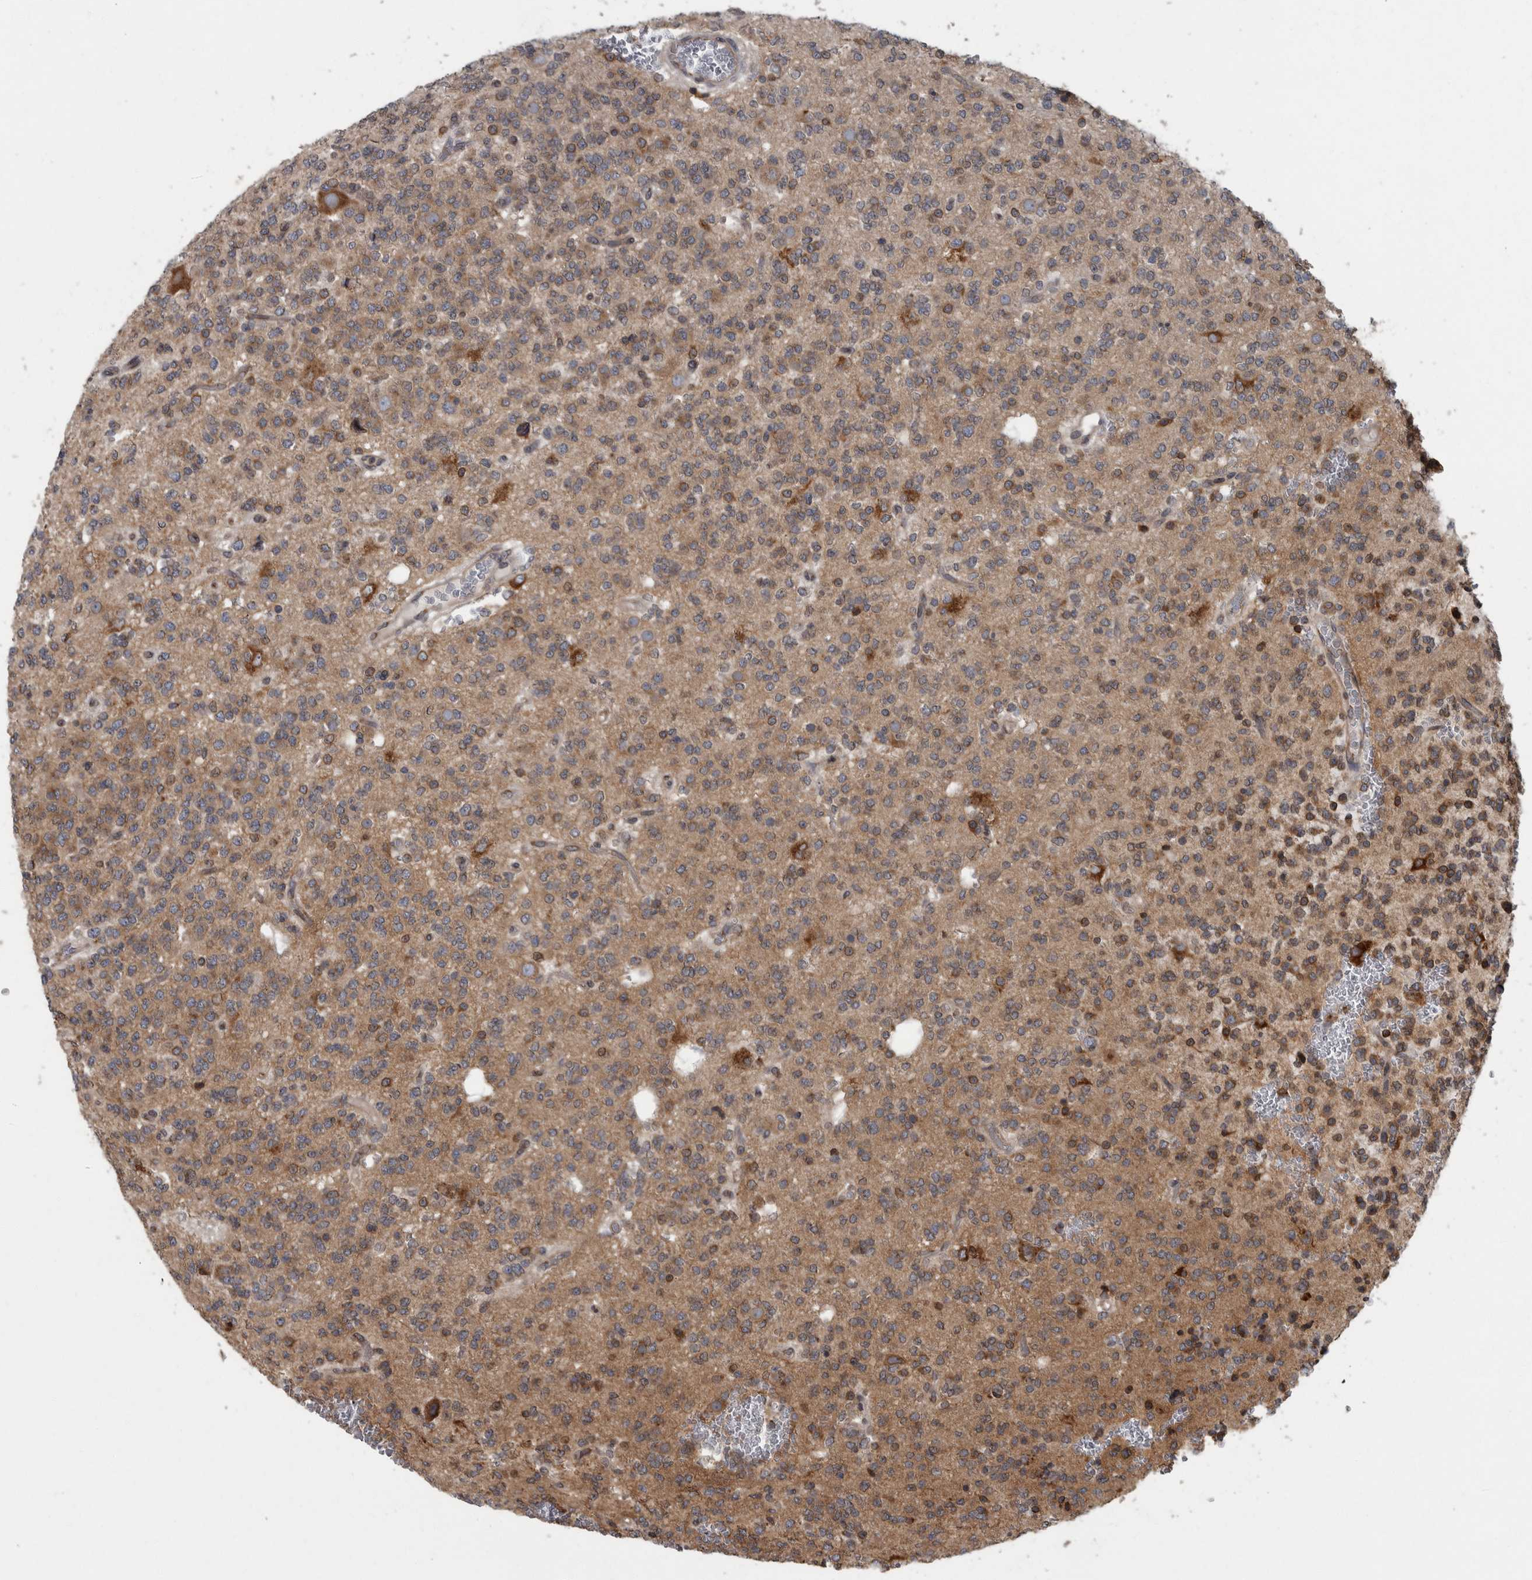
{"staining": {"intensity": "moderate", "quantity": "25%-75%", "location": "cytoplasmic/membranous"}, "tissue": "glioma", "cell_type": "Tumor cells", "image_type": "cancer", "snomed": [{"axis": "morphology", "description": "Glioma, malignant, Low grade"}, {"axis": "topography", "description": "Brain"}], "caption": "IHC image of neoplastic tissue: human glioma stained using immunohistochemistry demonstrates medium levels of moderate protein expression localized specifically in the cytoplasmic/membranous of tumor cells, appearing as a cytoplasmic/membranous brown color.", "gene": "LMAN2L", "patient": {"sex": "male", "age": 38}}